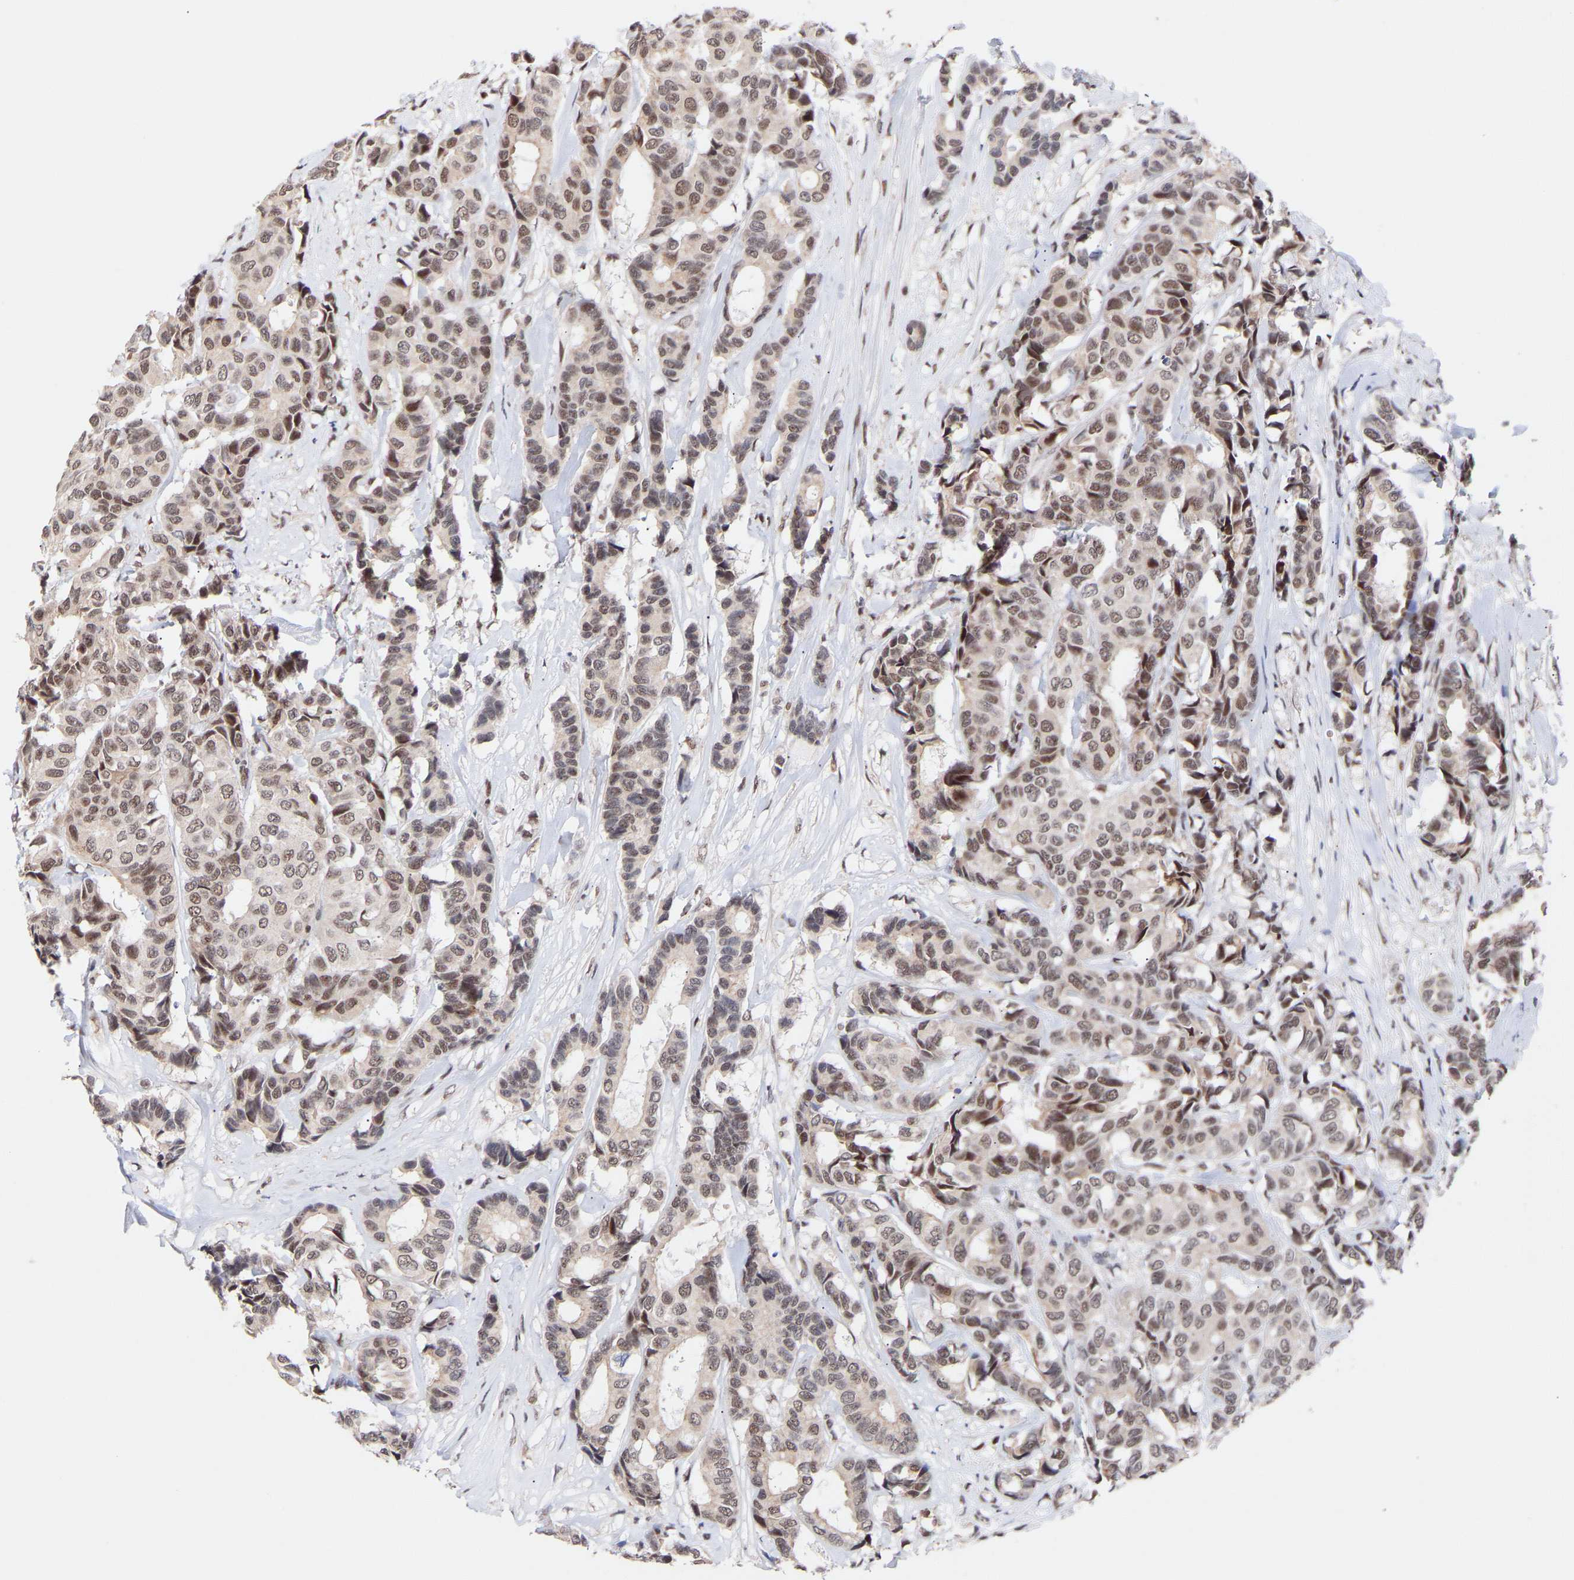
{"staining": {"intensity": "weak", "quantity": ">75%", "location": "nuclear"}, "tissue": "breast cancer", "cell_type": "Tumor cells", "image_type": "cancer", "snomed": [{"axis": "morphology", "description": "Duct carcinoma"}, {"axis": "topography", "description": "Breast"}], "caption": "Immunohistochemical staining of human intraductal carcinoma (breast) exhibits low levels of weak nuclear protein positivity in about >75% of tumor cells. The staining was performed using DAB (3,3'-diaminobenzidine) to visualize the protein expression in brown, while the nuclei were stained in blue with hematoxylin (Magnification: 20x).", "gene": "RBM15", "patient": {"sex": "female", "age": 87}}